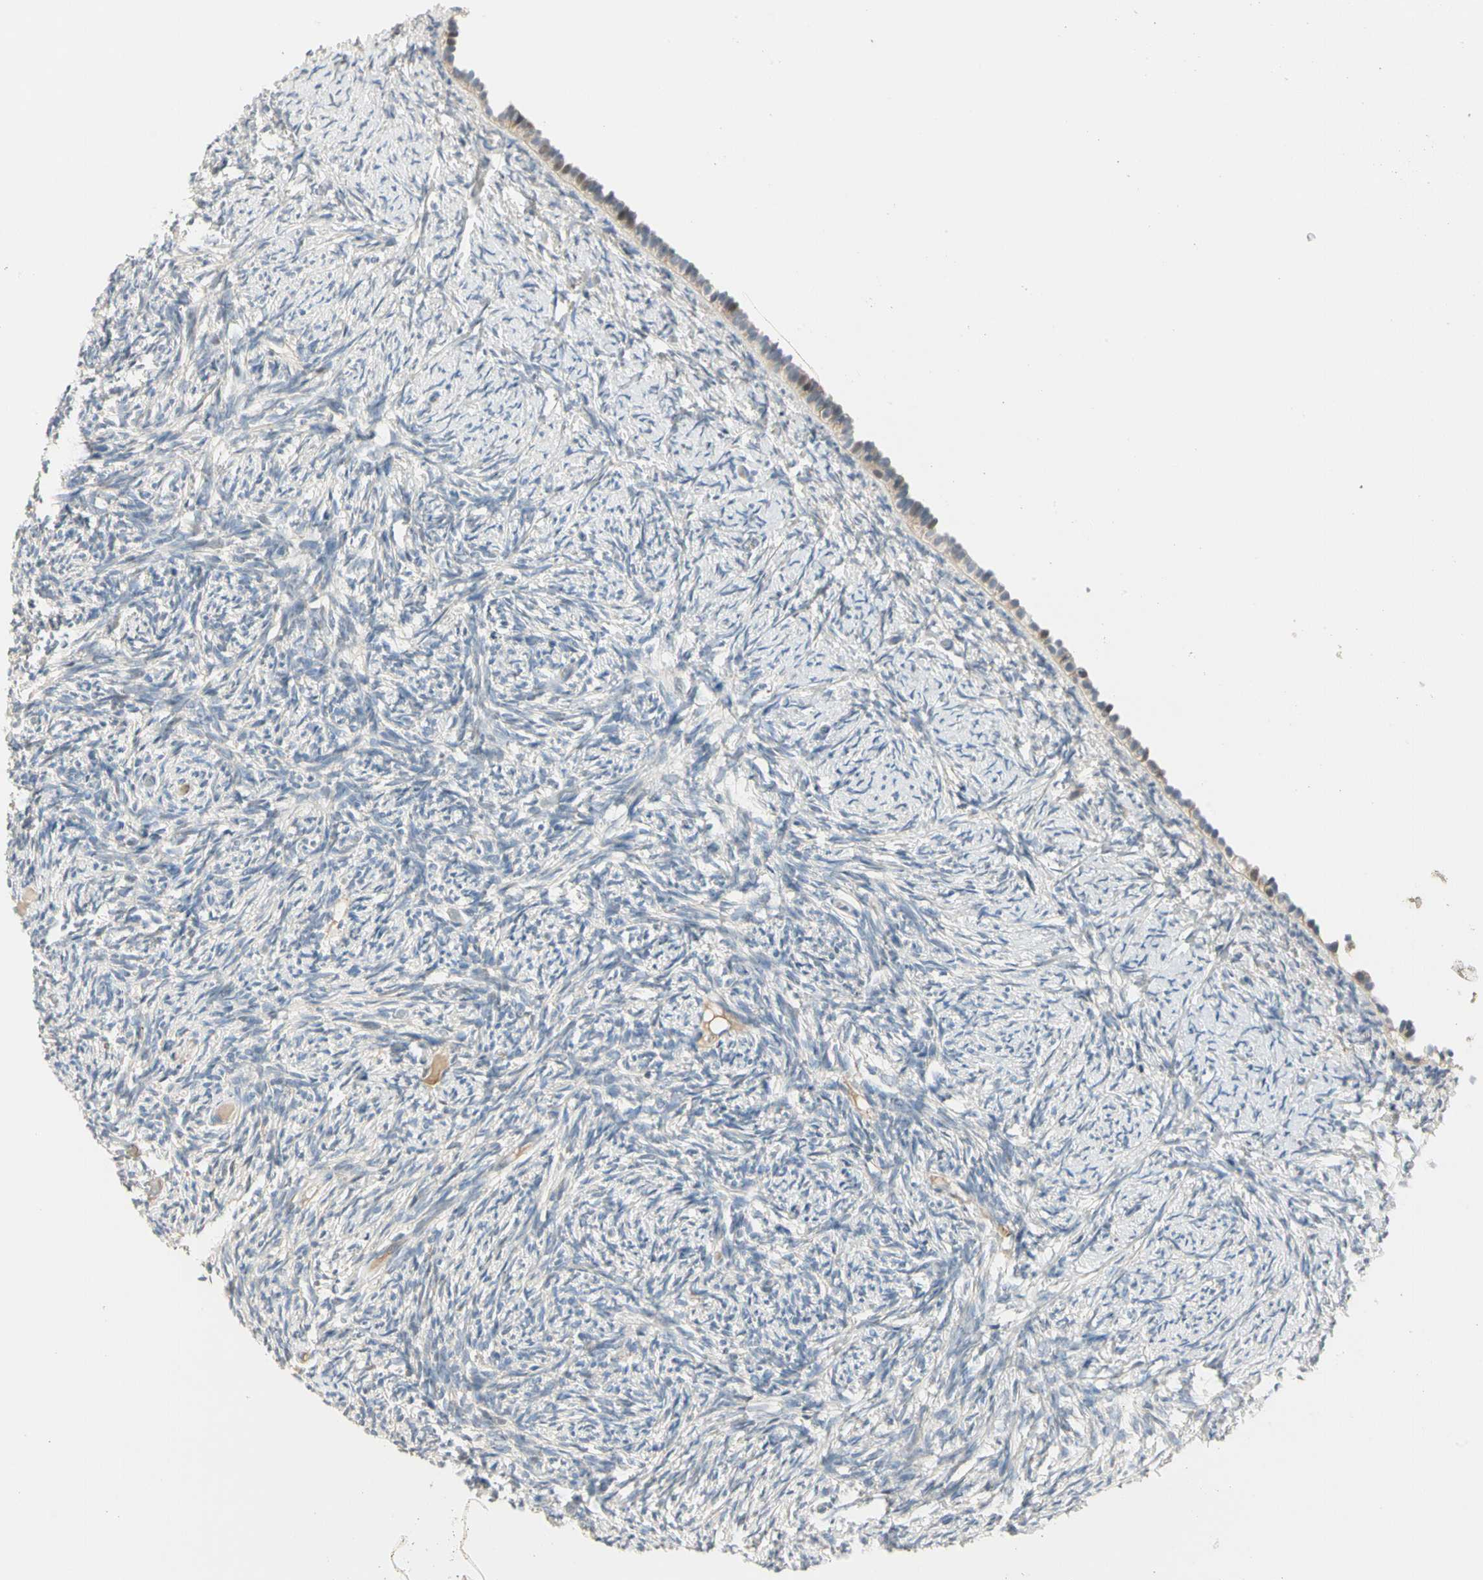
{"staining": {"intensity": "weak", "quantity": "25%-75%", "location": "cytoplasmic/membranous"}, "tissue": "ovary", "cell_type": "Follicle cells", "image_type": "normal", "snomed": [{"axis": "morphology", "description": "Normal tissue, NOS"}, {"axis": "topography", "description": "Ovary"}], "caption": "Immunohistochemistry (DAB (3,3'-diaminobenzidine)) staining of benign human ovary exhibits weak cytoplasmic/membranous protein staining in approximately 25%-75% of follicle cells. (DAB = brown stain, brightfield microscopy at high magnification).", "gene": "GPR153", "patient": {"sex": "female", "age": 60}}